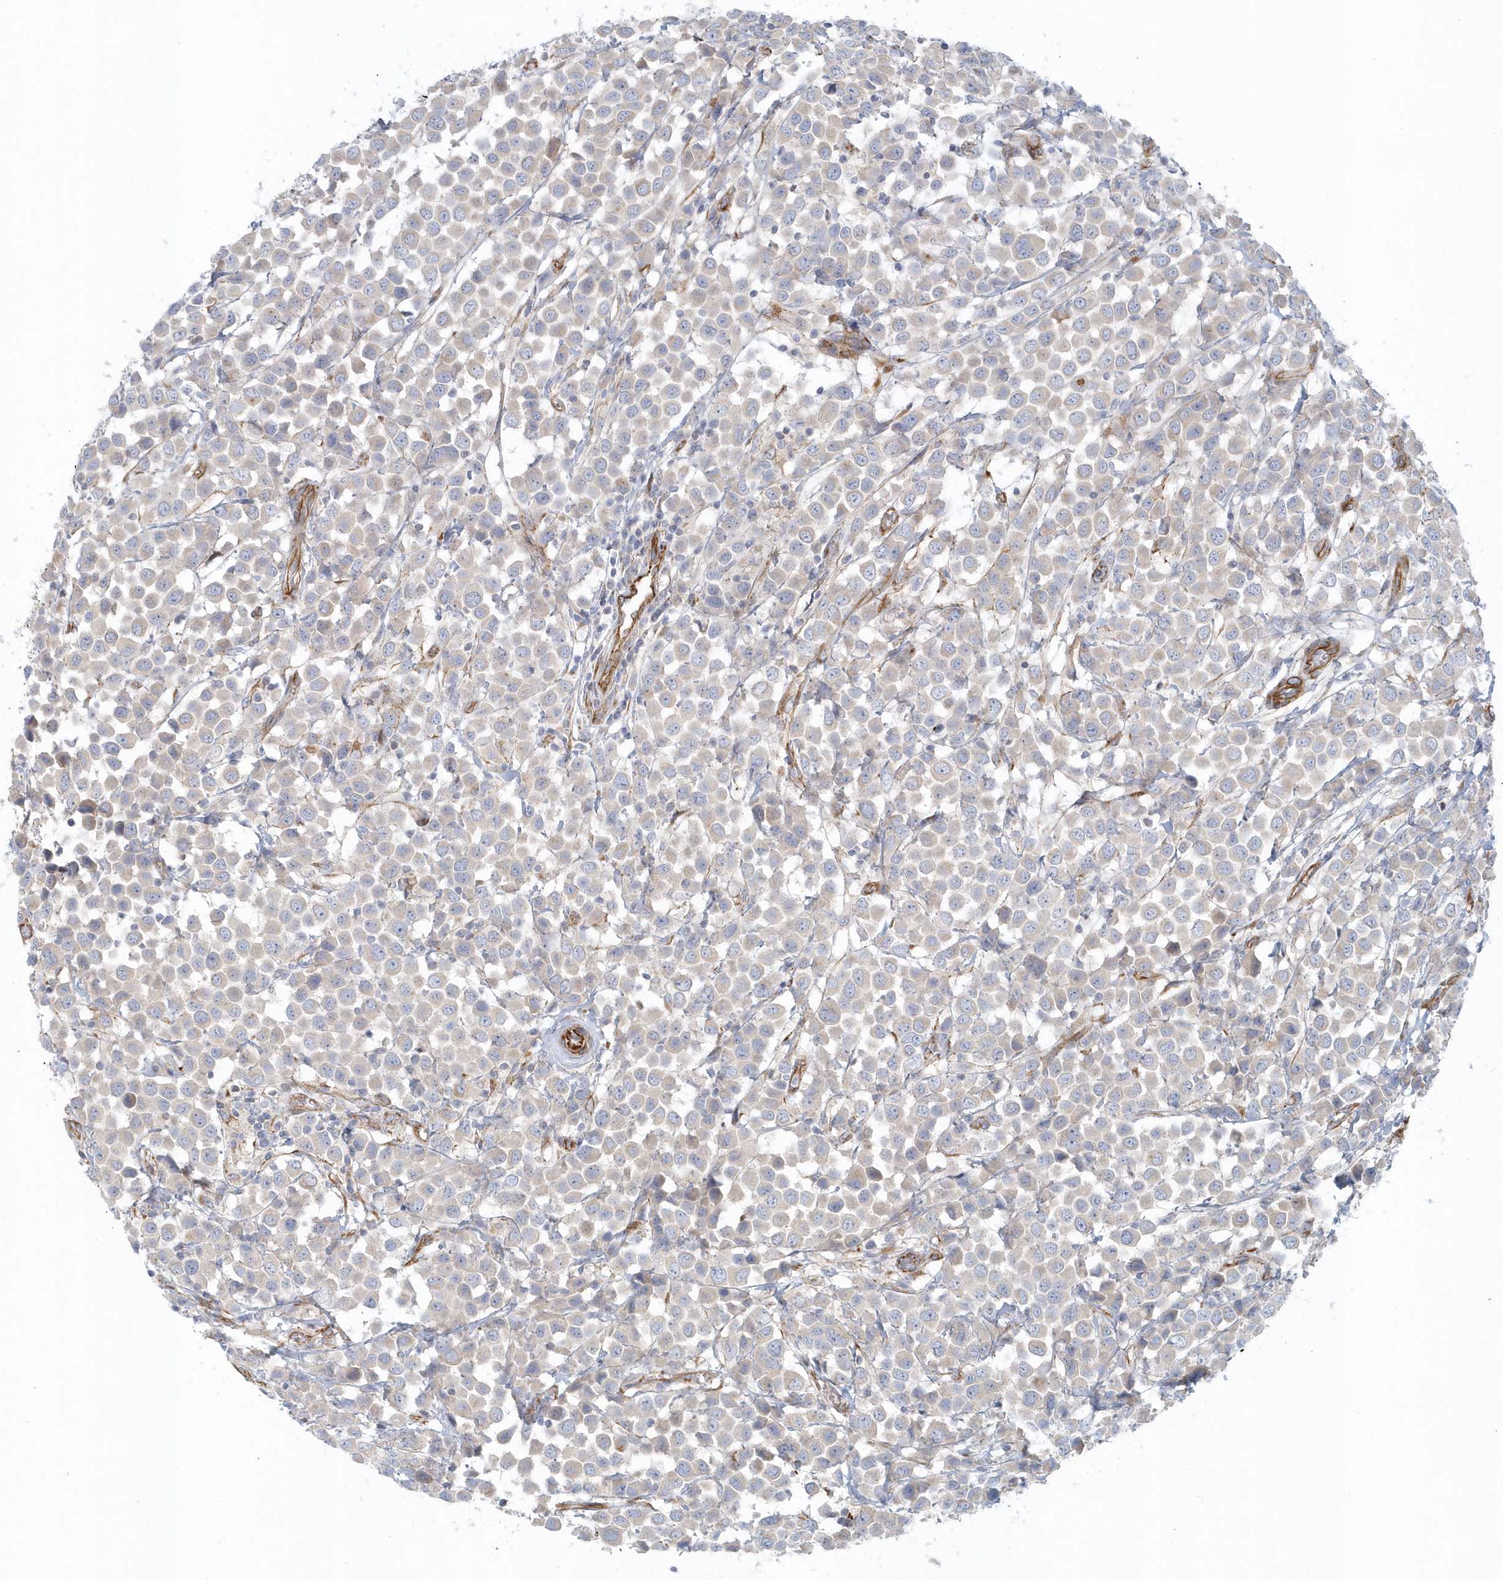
{"staining": {"intensity": "weak", "quantity": "<25%", "location": "cytoplasmic/membranous"}, "tissue": "breast cancer", "cell_type": "Tumor cells", "image_type": "cancer", "snomed": [{"axis": "morphology", "description": "Duct carcinoma"}, {"axis": "topography", "description": "Breast"}], "caption": "There is no significant positivity in tumor cells of intraductal carcinoma (breast). (DAB IHC, high magnification).", "gene": "GPR152", "patient": {"sex": "female", "age": 61}}